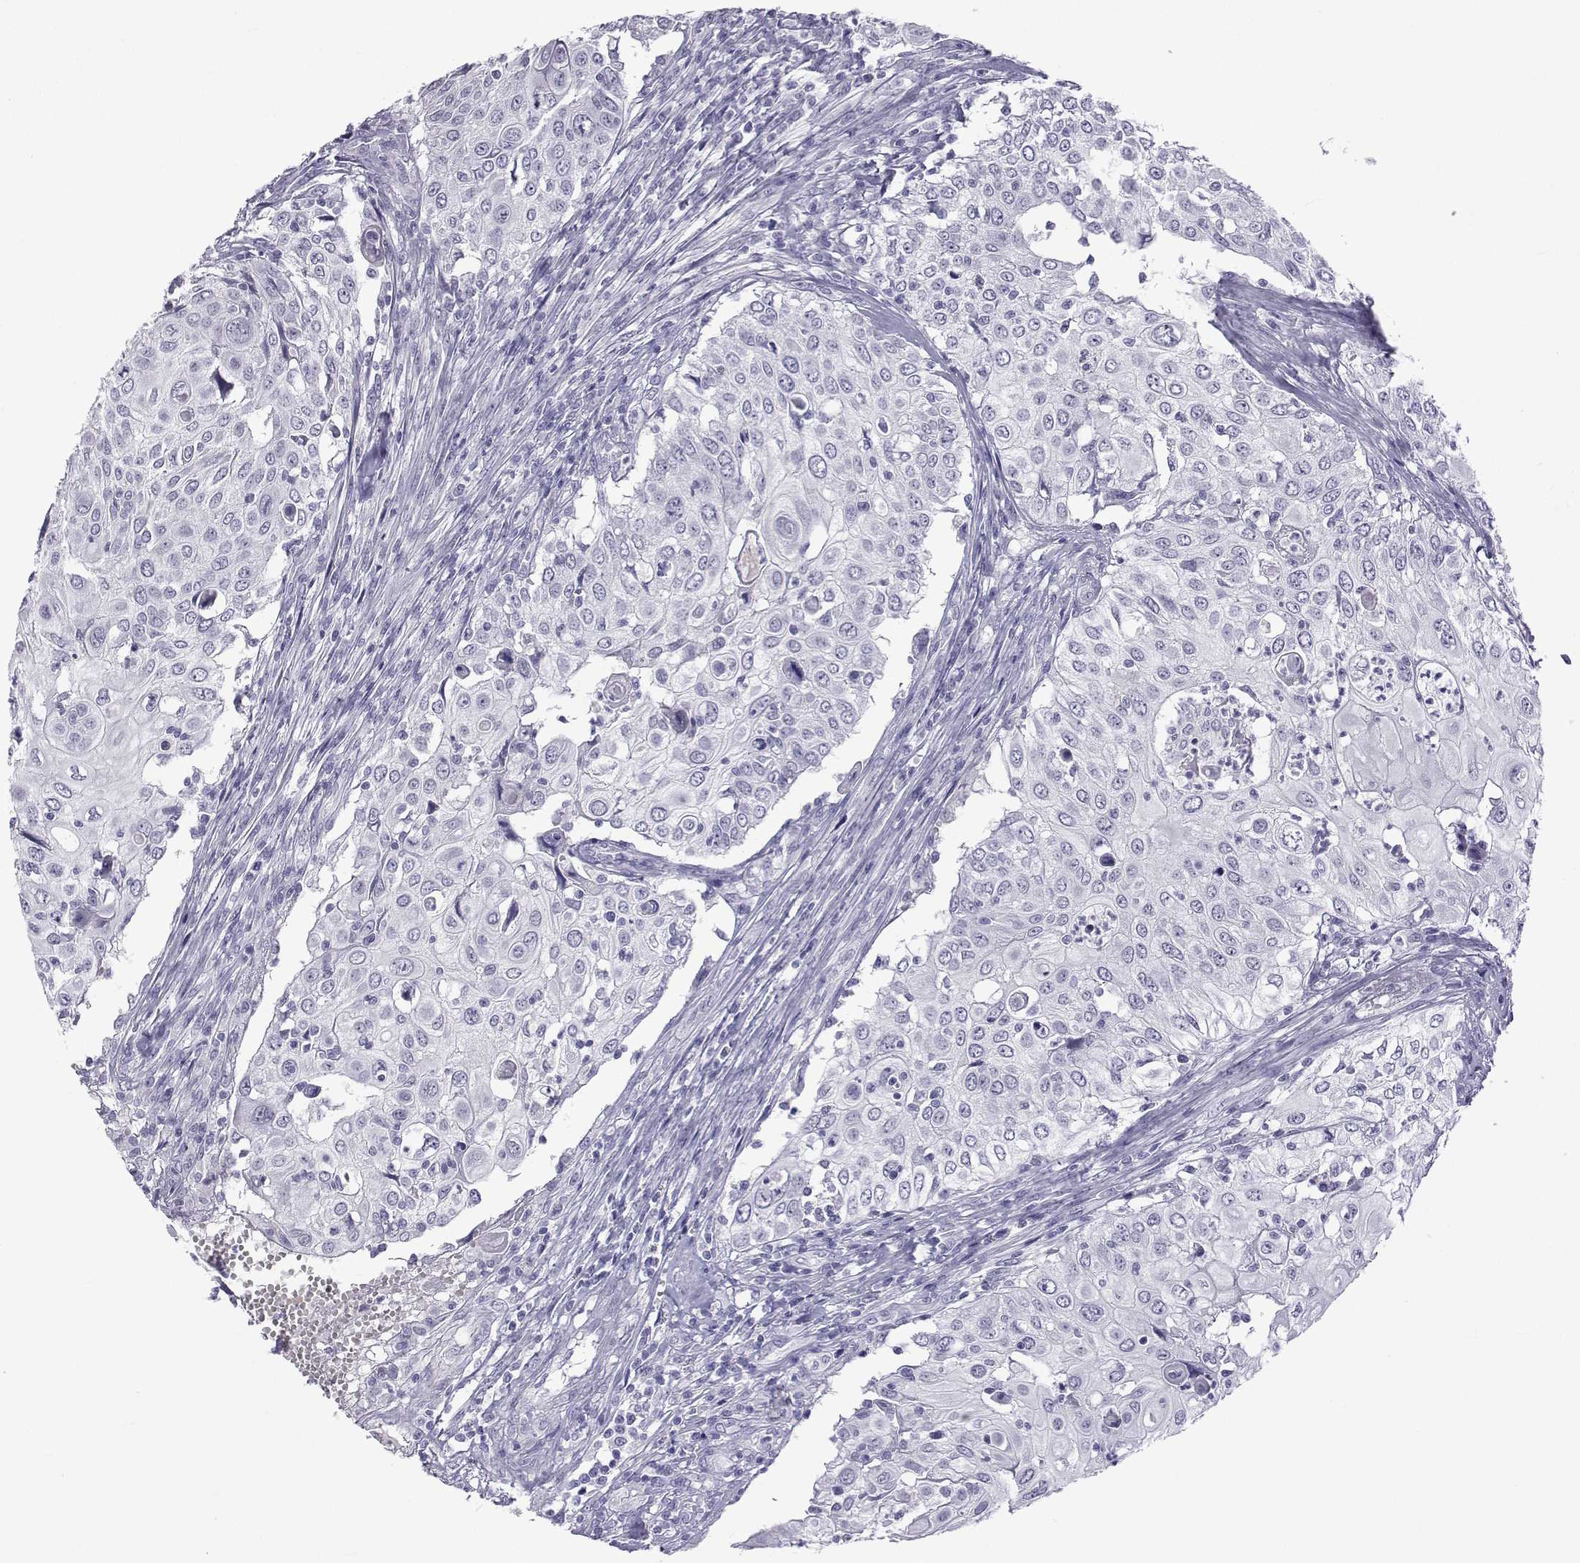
{"staining": {"intensity": "negative", "quantity": "none", "location": "none"}, "tissue": "urothelial cancer", "cell_type": "Tumor cells", "image_type": "cancer", "snomed": [{"axis": "morphology", "description": "Urothelial carcinoma, High grade"}, {"axis": "topography", "description": "Urinary bladder"}], "caption": "This is a photomicrograph of immunohistochemistry staining of urothelial carcinoma (high-grade), which shows no positivity in tumor cells.", "gene": "ACTL7A", "patient": {"sex": "female", "age": 79}}